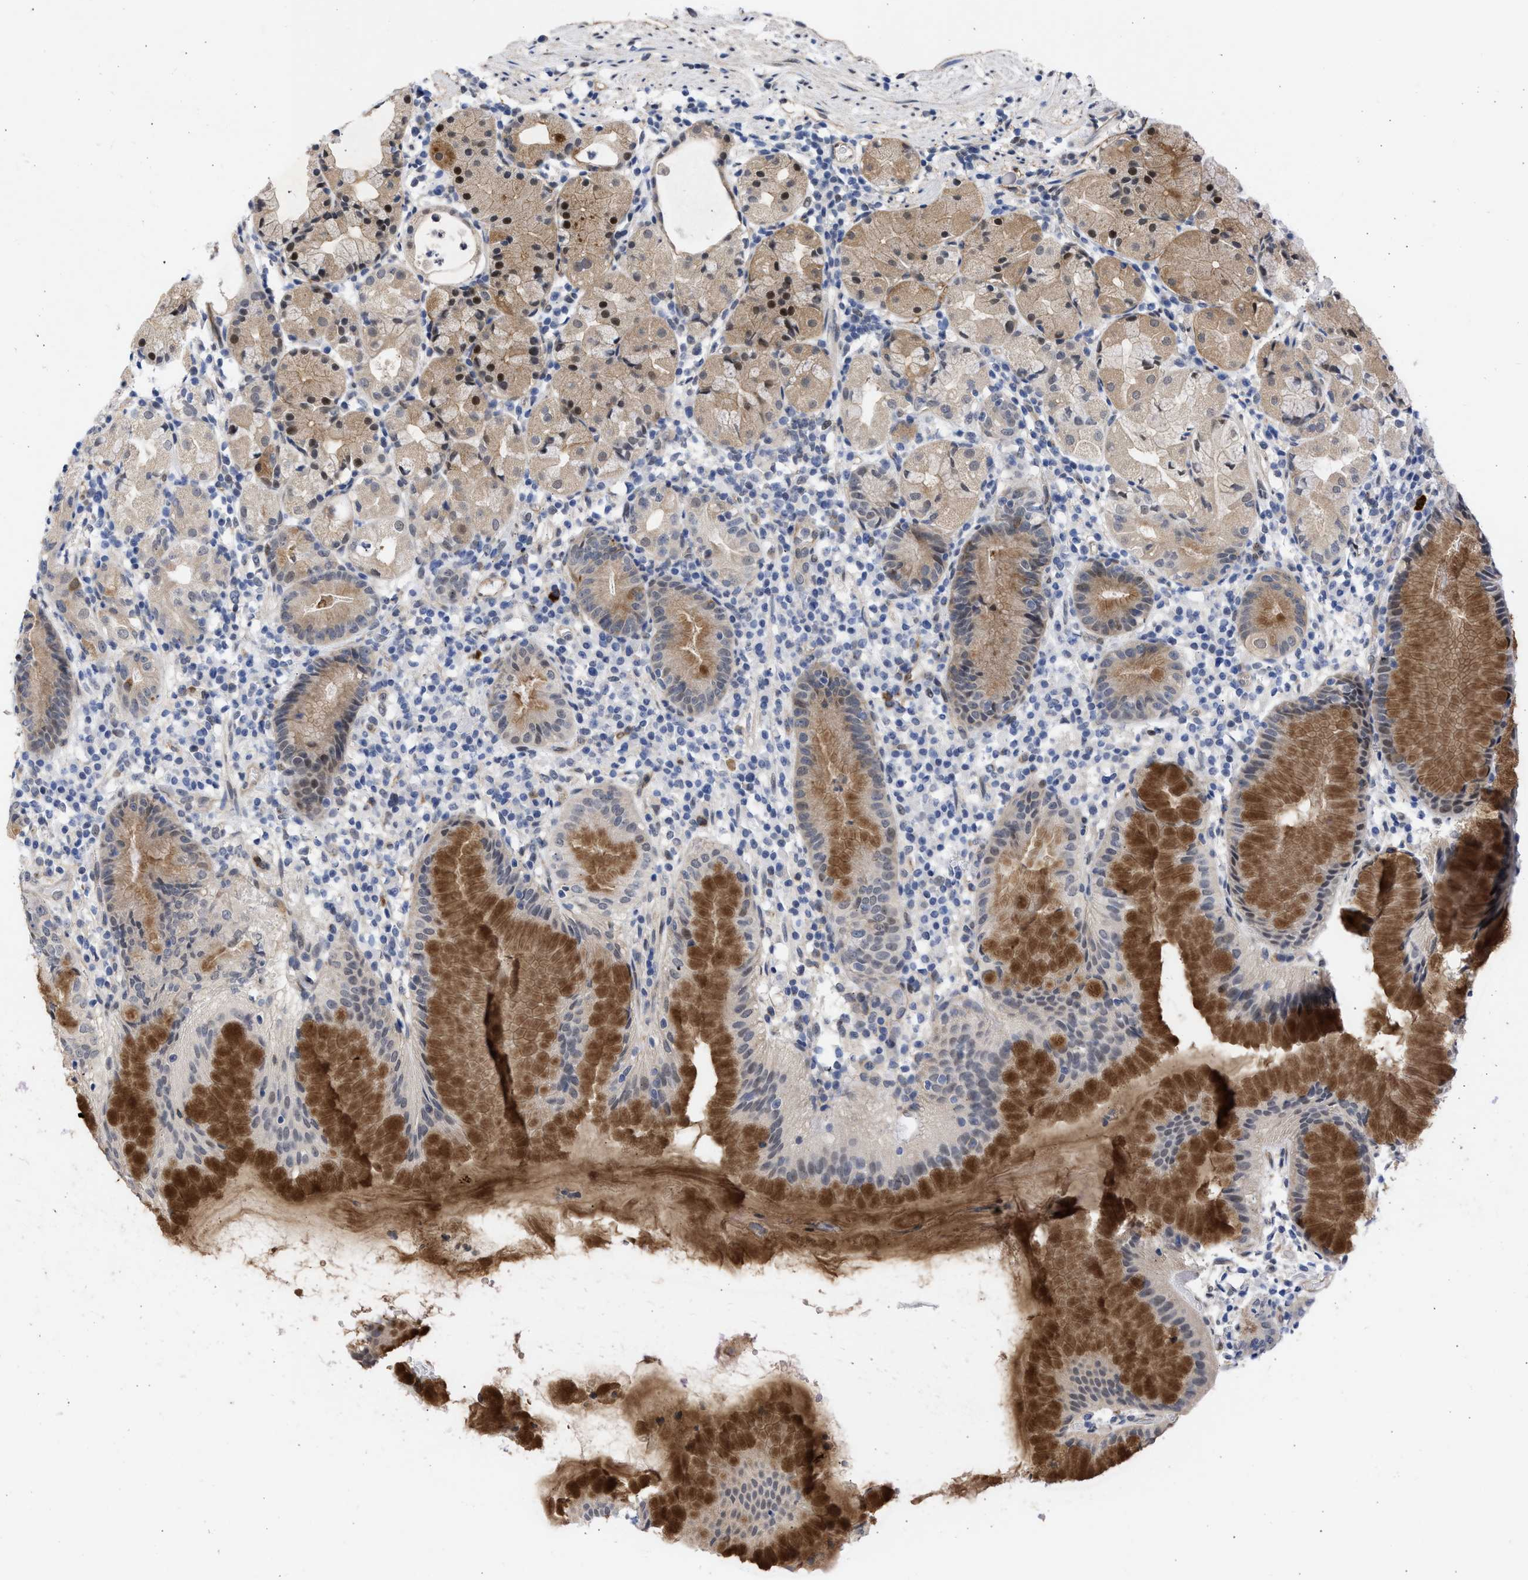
{"staining": {"intensity": "strong", "quantity": "25%-75%", "location": "cytoplasmic/membranous,nuclear"}, "tissue": "stomach", "cell_type": "Glandular cells", "image_type": "normal", "snomed": [{"axis": "morphology", "description": "Normal tissue, NOS"}, {"axis": "topography", "description": "Stomach"}, {"axis": "topography", "description": "Stomach, lower"}], "caption": "Glandular cells reveal strong cytoplasmic/membranous,nuclear staining in approximately 25%-75% of cells in unremarkable stomach. Using DAB (3,3'-diaminobenzidine) (brown) and hematoxylin (blue) stains, captured at high magnification using brightfield microscopy.", "gene": "THRA", "patient": {"sex": "female", "age": 75}}